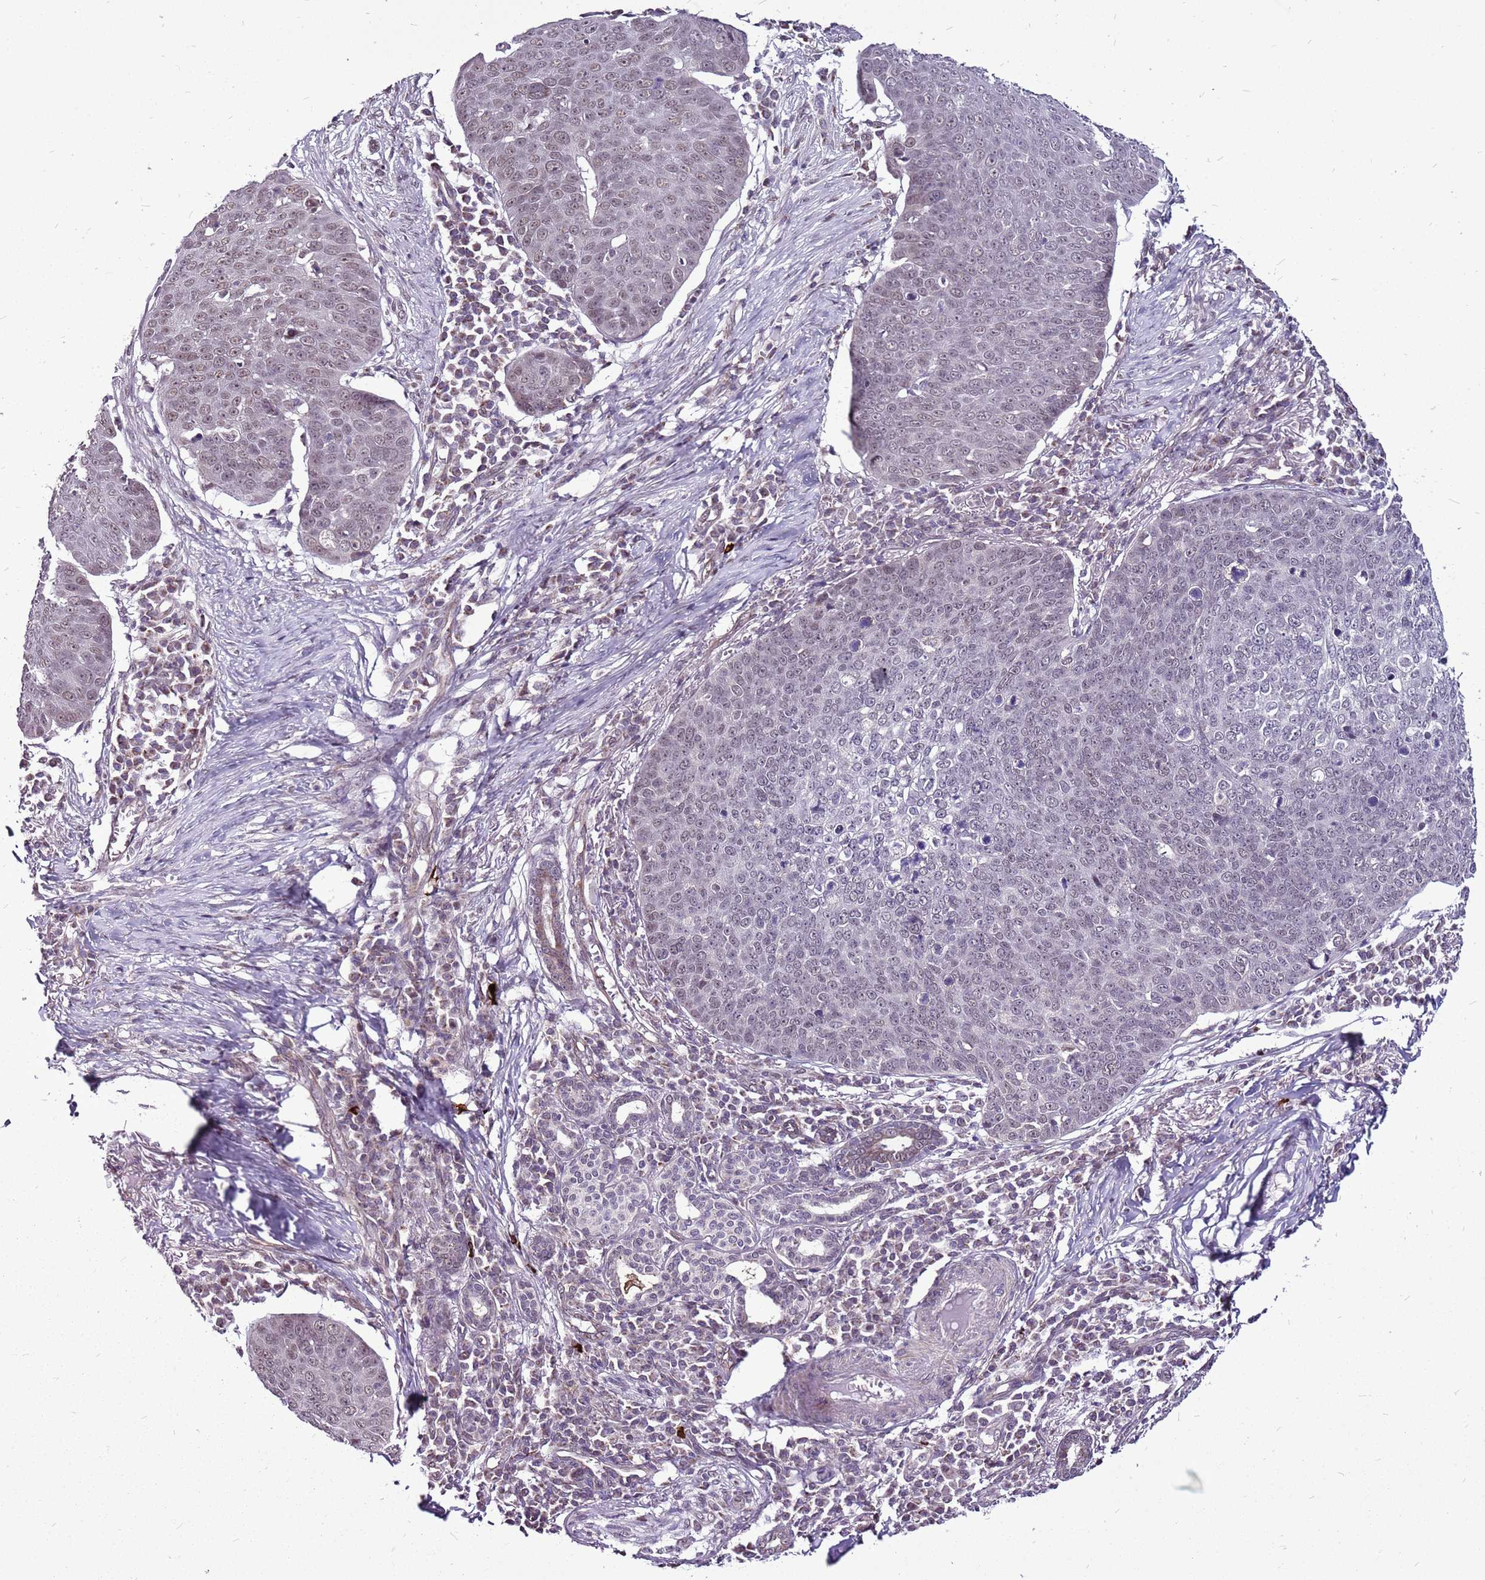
{"staining": {"intensity": "weak", "quantity": "<25%", "location": "nuclear"}, "tissue": "skin cancer", "cell_type": "Tumor cells", "image_type": "cancer", "snomed": [{"axis": "morphology", "description": "Squamous cell carcinoma, NOS"}, {"axis": "topography", "description": "Skin"}], "caption": "The photomicrograph displays no staining of tumor cells in skin cancer (squamous cell carcinoma). (Stains: DAB (3,3'-diaminobenzidine) immunohistochemistry (IHC) with hematoxylin counter stain, Microscopy: brightfield microscopy at high magnification).", "gene": "CCDC166", "patient": {"sex": "male", "age": 71}}